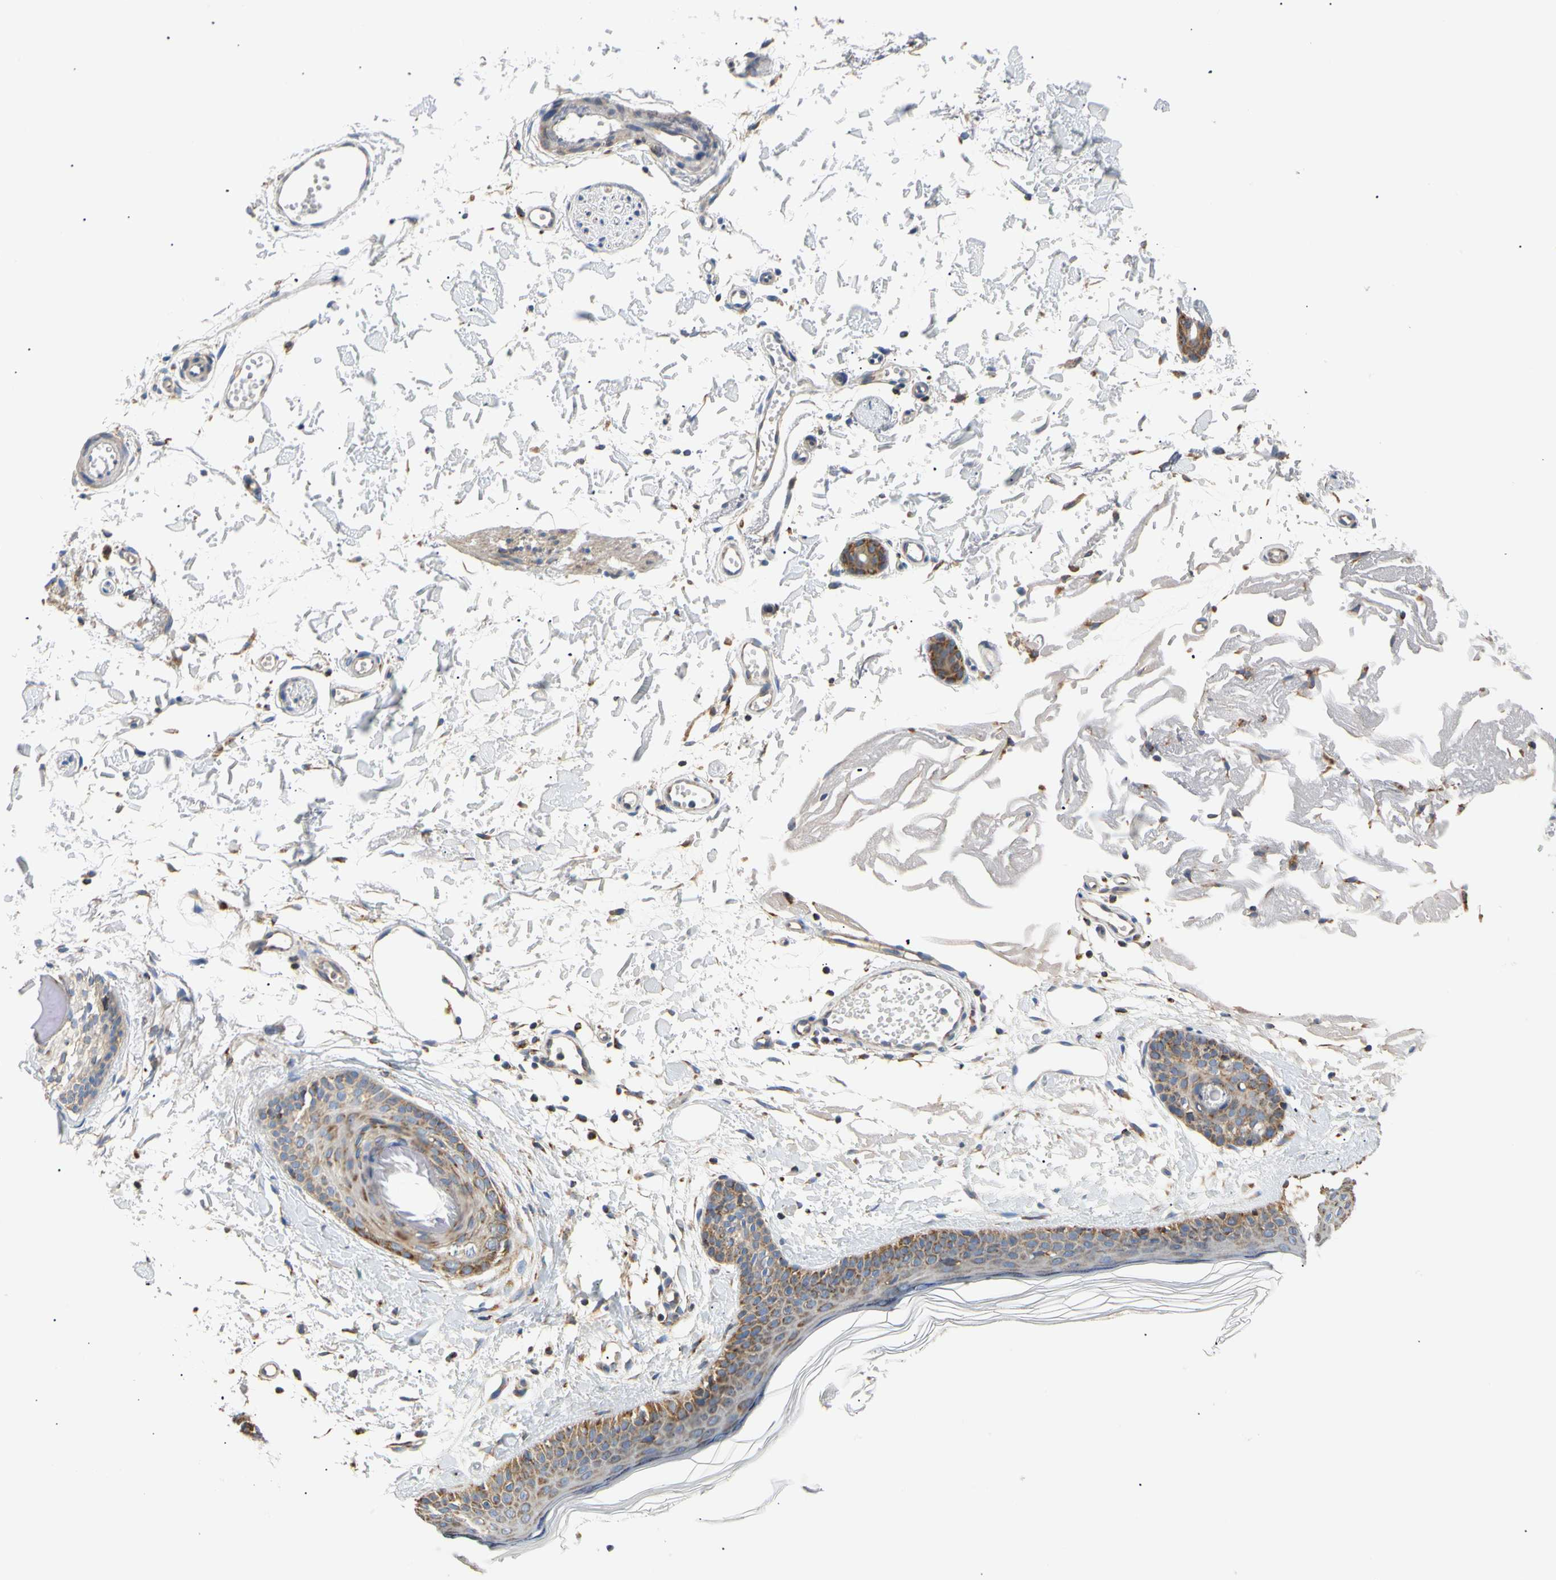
{"staining": {"intensity": "moderate", "quantity": ">75%", "location": "cytoplasmic/membranous"}, "tissue": "skin", "cell_type": "Fibroblasts", "image_type": "normal", "snomed": [{"axis": "morphology", "description": "Normal tissue, NOS"}, {"axis": "topography", "description": "Skin"}], "caption": "Normal skin was stained to show a protein in brown. There is medium levels of moderate cytoplasmic/membranous staining in approximately >75% of fibroblasts. (Brightfield microscopy of DAB IHC at high magnification).", "gene": "PLGRKT", "patient": {"sex": "male", "age": 83}}